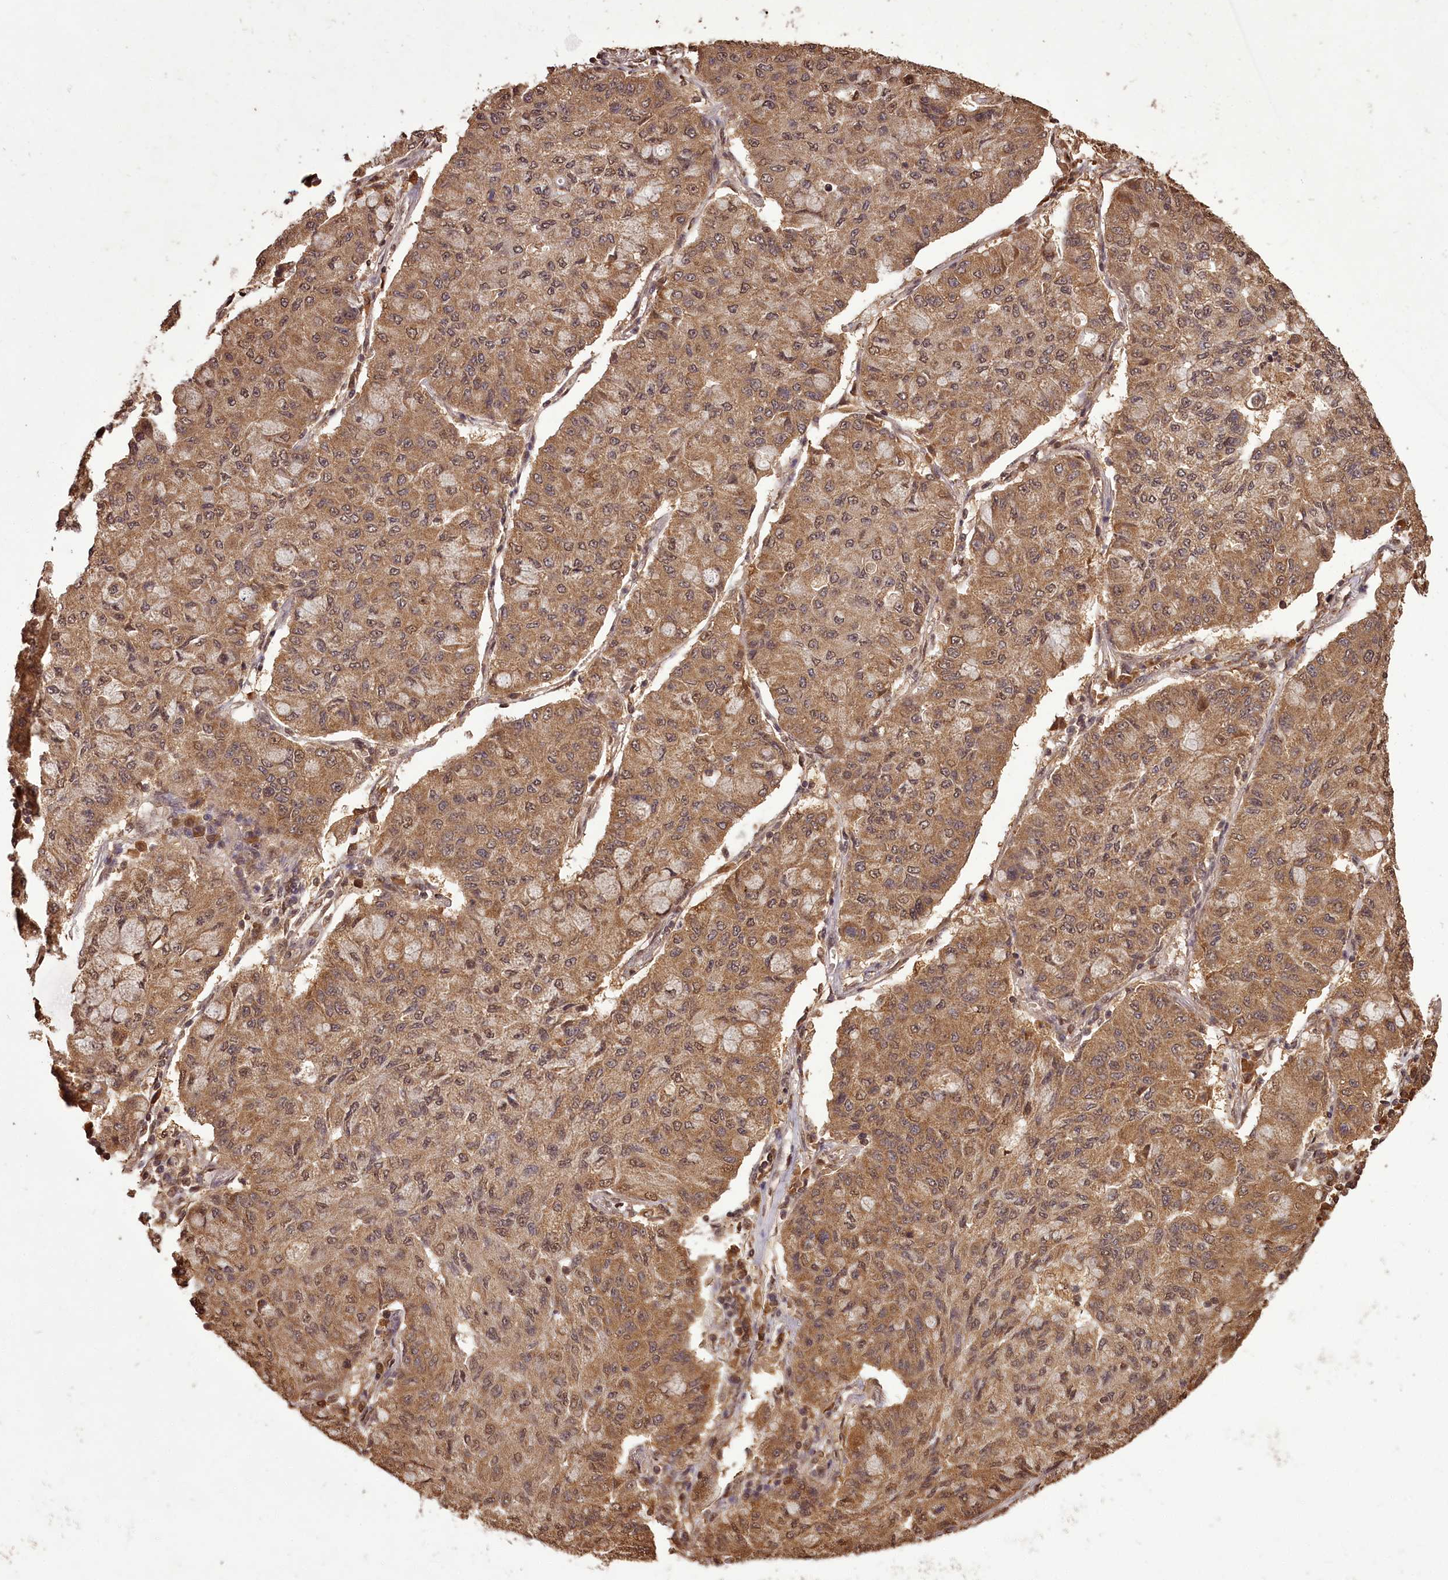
{"staining": {"intensity": "moderate", "quantity": ">75%", "location": "cytoplasmic/membranous"}, "tissue": "lung cancer", "cell_type": "Tumor cells", "image_type": "cancer", "snomed": [{"axis": "morphology", "description": "Squamous cell carcinoma, NOS"}, {"axis": "topography", "description": "Lung"}], "caption": "There is medium levels of moderate cytoplasmic/membranous expression in tumor cells of squamous cell carcinoma (lung), as demonstrated by immunohistochemical staining (brown color).", "gene": "NPRL2", "patient": {"sex": "male", "age": 74}}